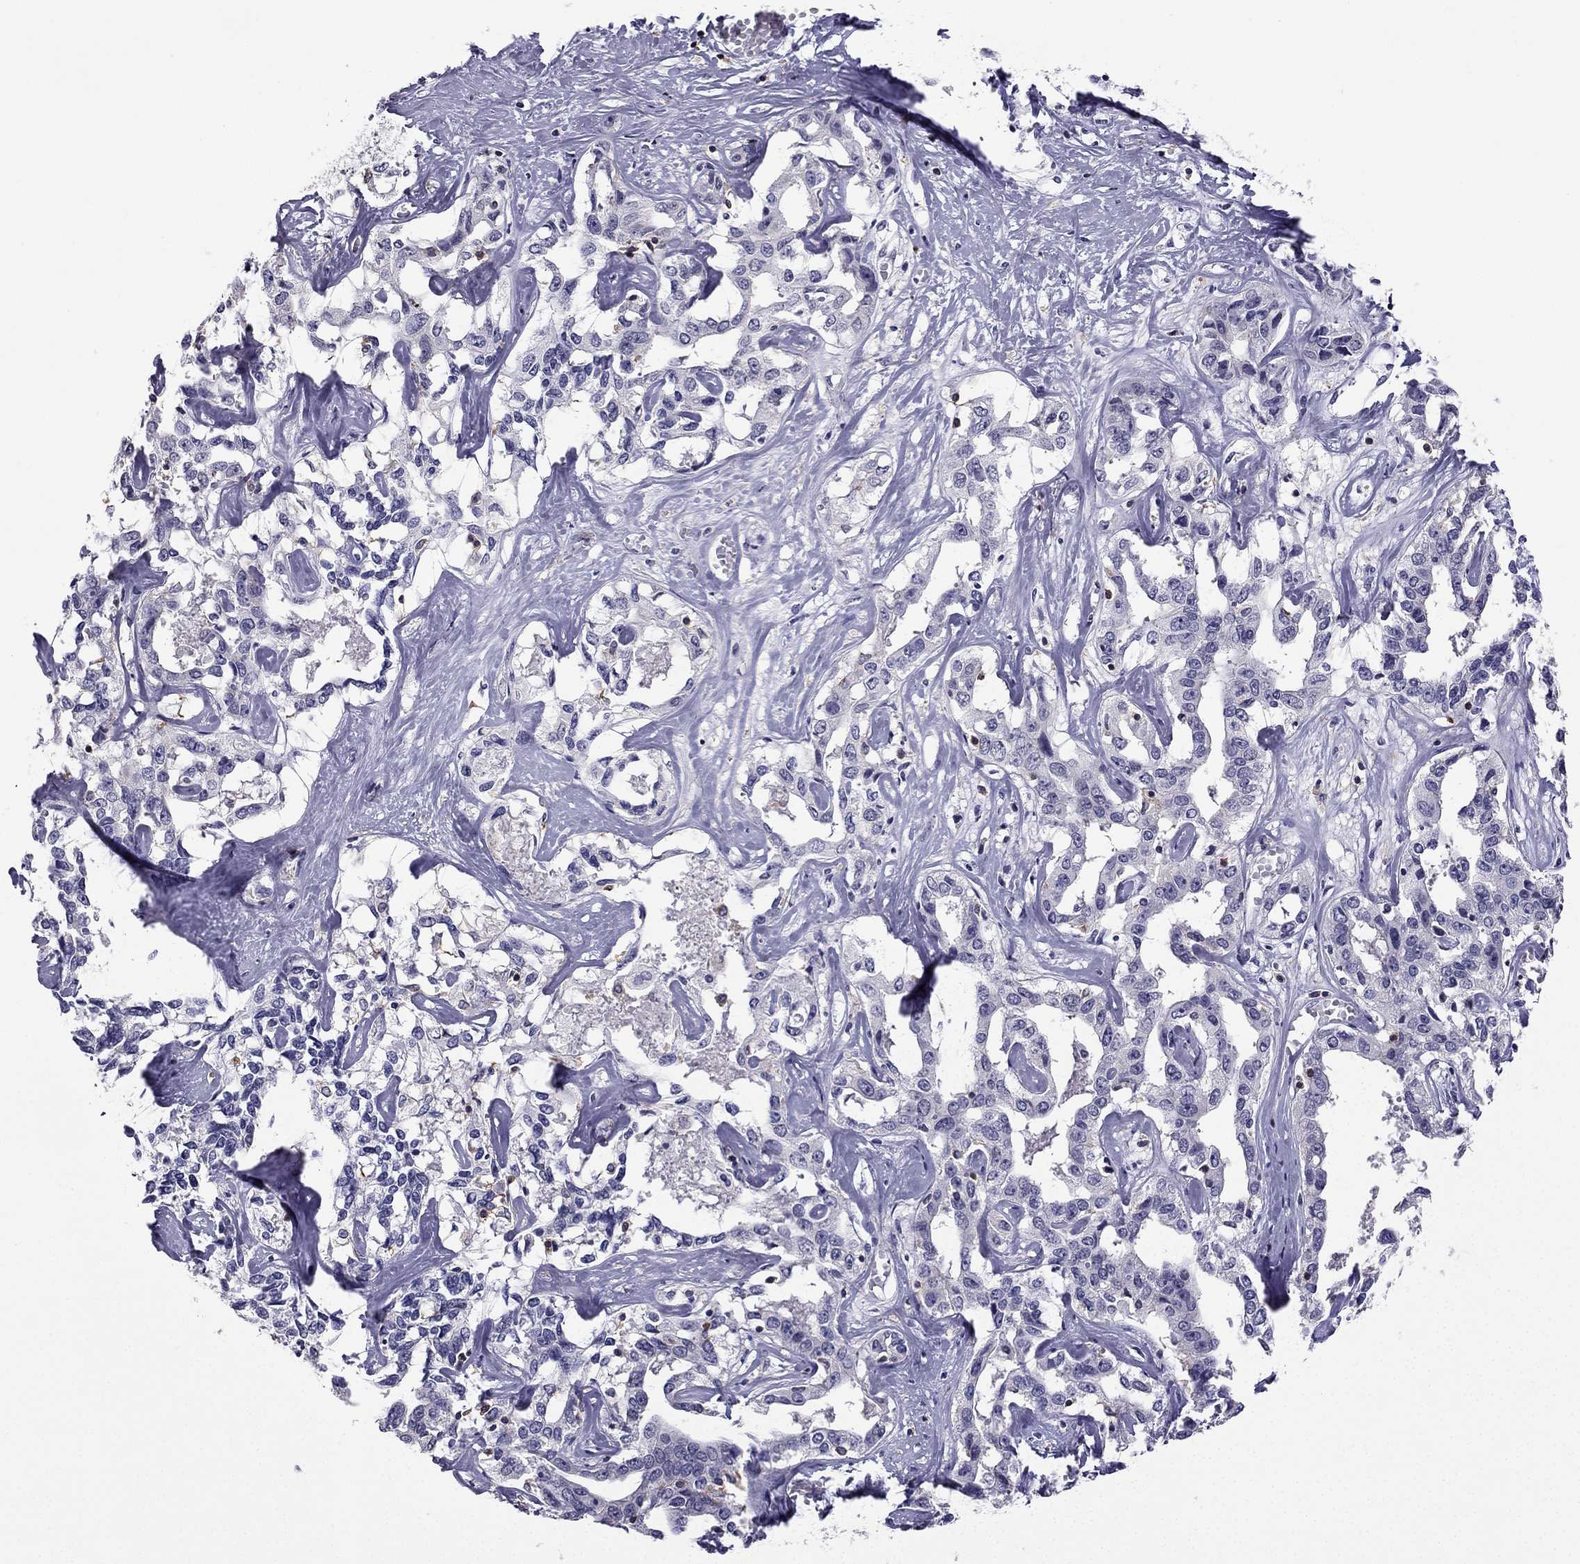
{"staining": {"intensity": "negative", "quantity": "none", "location": "none"}, "tissue": "liver cancer", "cell_type": "Tumor cells", "image_type": "cancer", "snomed": [{"axis": "morphology", "description": "Cholangiocarcinoma"}, {"axis": "topography", "description": "Liver"}], "caption": "Protein analysis of liver cholangiocarcinoma displays no significant positivity in tumor cells.", "gene": "CCK", "patient": {"sex": "male", "age": 59}}